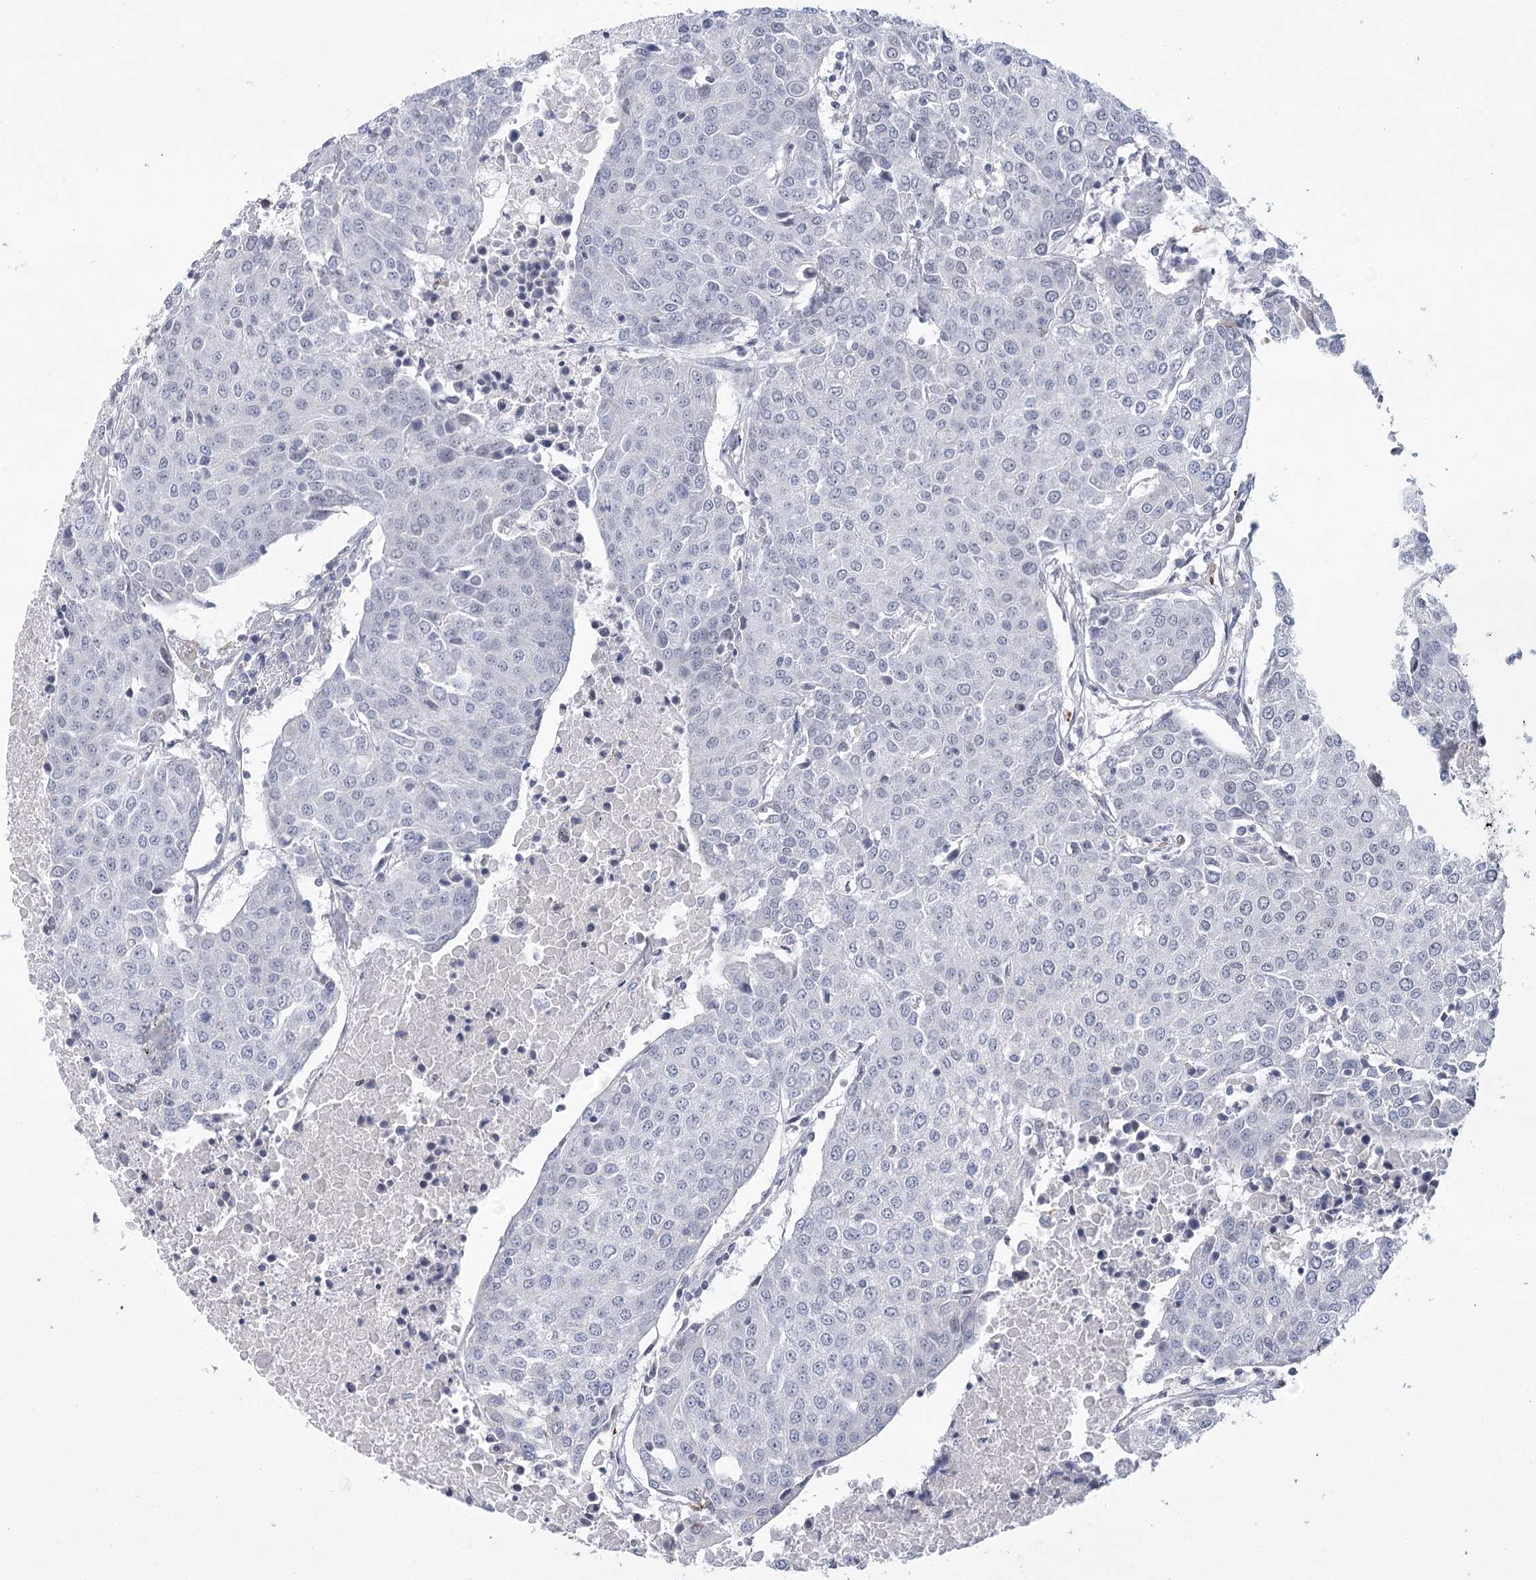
{"staining": {"intensity": "negative", "quantity": "none", "location": "none"}, "tissue": "urothelial cancer", "cell_type": "Tumor cells", "image_type": "cancer", "snomed": [{"axis": "morphology", "description": "Urothelial carcinoma, High grade"}, {"axis": "topography", "description": "Urinary bladder"}], "caption": "Immunohistochemistry (IHC) of human urothelial carcinoma (high-grade) exhibits no expression in tumor cells.", "gene": "FAM76B", "patient": {"sex": "female", "age": 85}}